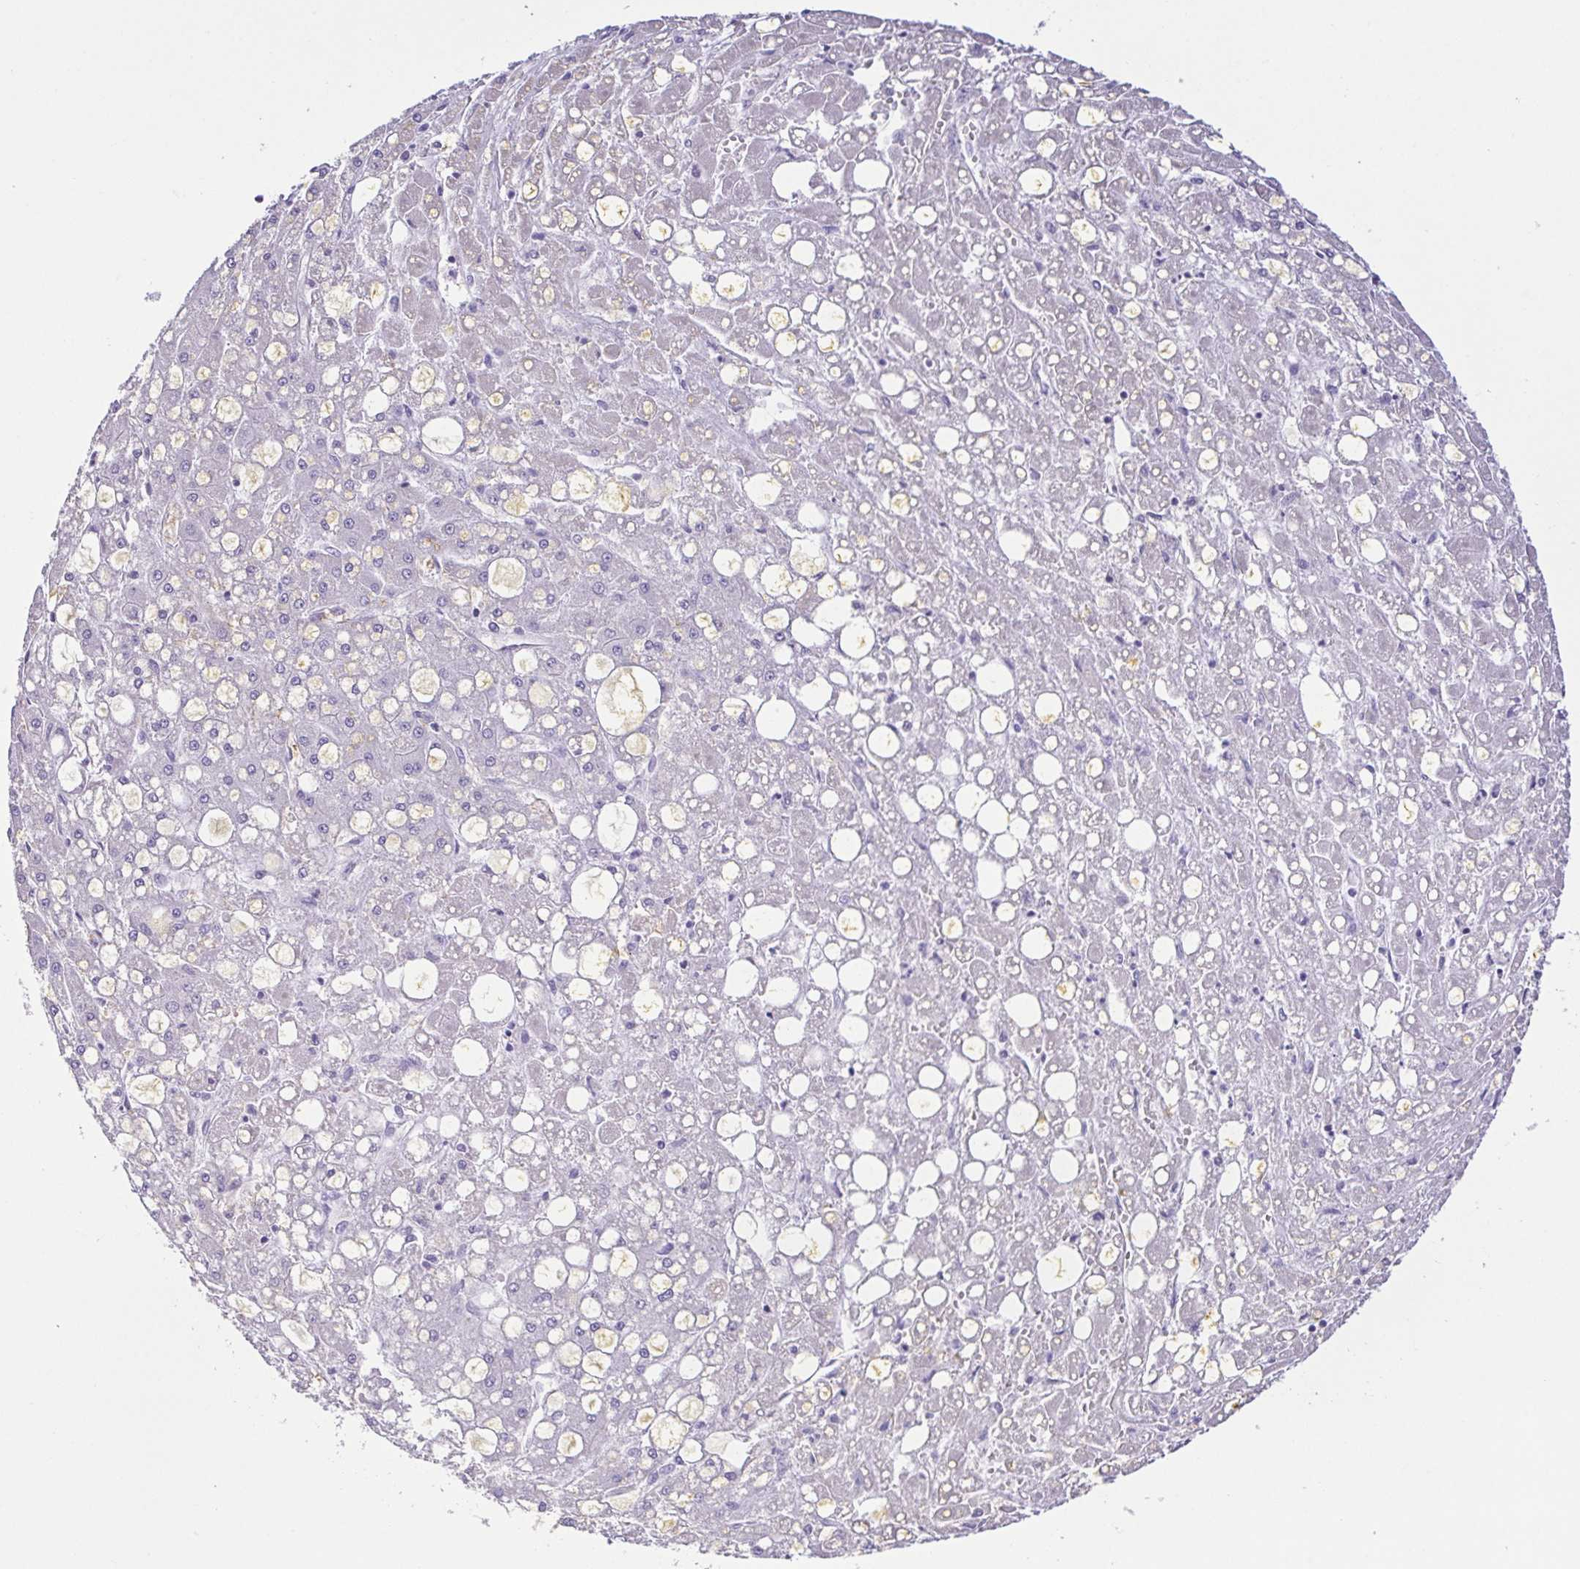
{"staining": {"intensity": "negative", "quantity": "none", "location": "none"}, "tissue": "liver cancer", "cell_type": "Tumor cells", "image_type": "cancer", "snomed": [{"axis": "morphology", "description": "Carcinoma, Hepatocellular, NOS"}, {"axis": "topography", "description": "Liver"}], "caption": "Photomicrograph shows no protein staining in tumor cells of hepatocellular carcinoma (liver) tissue.", "gene": "EPB42", "patient": {"sex": "male", "age": 67}}